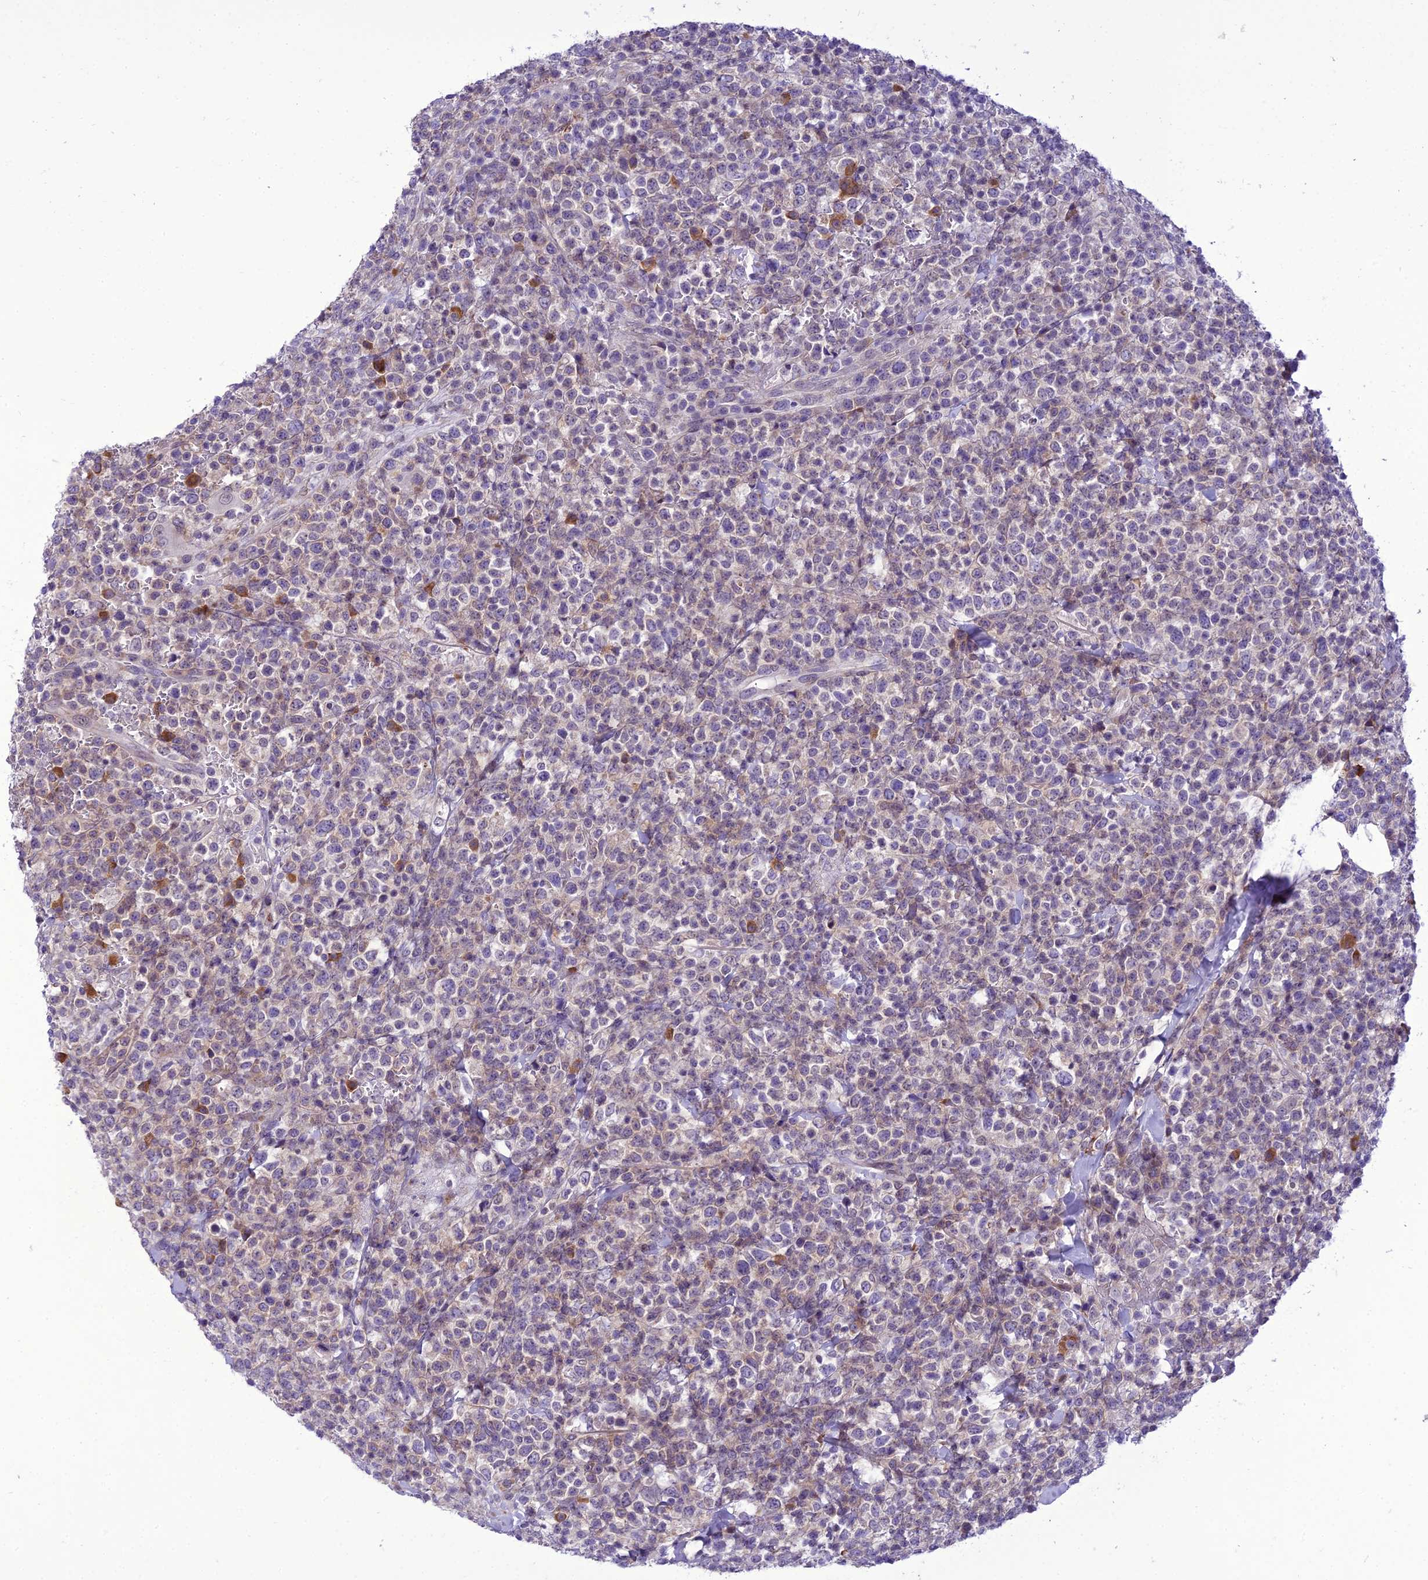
{"staining": {"intensity": "negative", "quantity": "none", "location": "none"}, "tissue": "lymphoma", "cell_type": "Tumor cells", "image_type": "cancer", "snomed": [{"axis": "morphology", "description": "Malignant lymphoma, non-Hodgkin's type, High grade"}, {"axis": "topography", "description": "Colon"}], "caption": "The micrograph shows no significant positivity in tumor cells of lymphoma.", "gene": "NEURL2", "patient": {"sex": "female", "age": 53}}